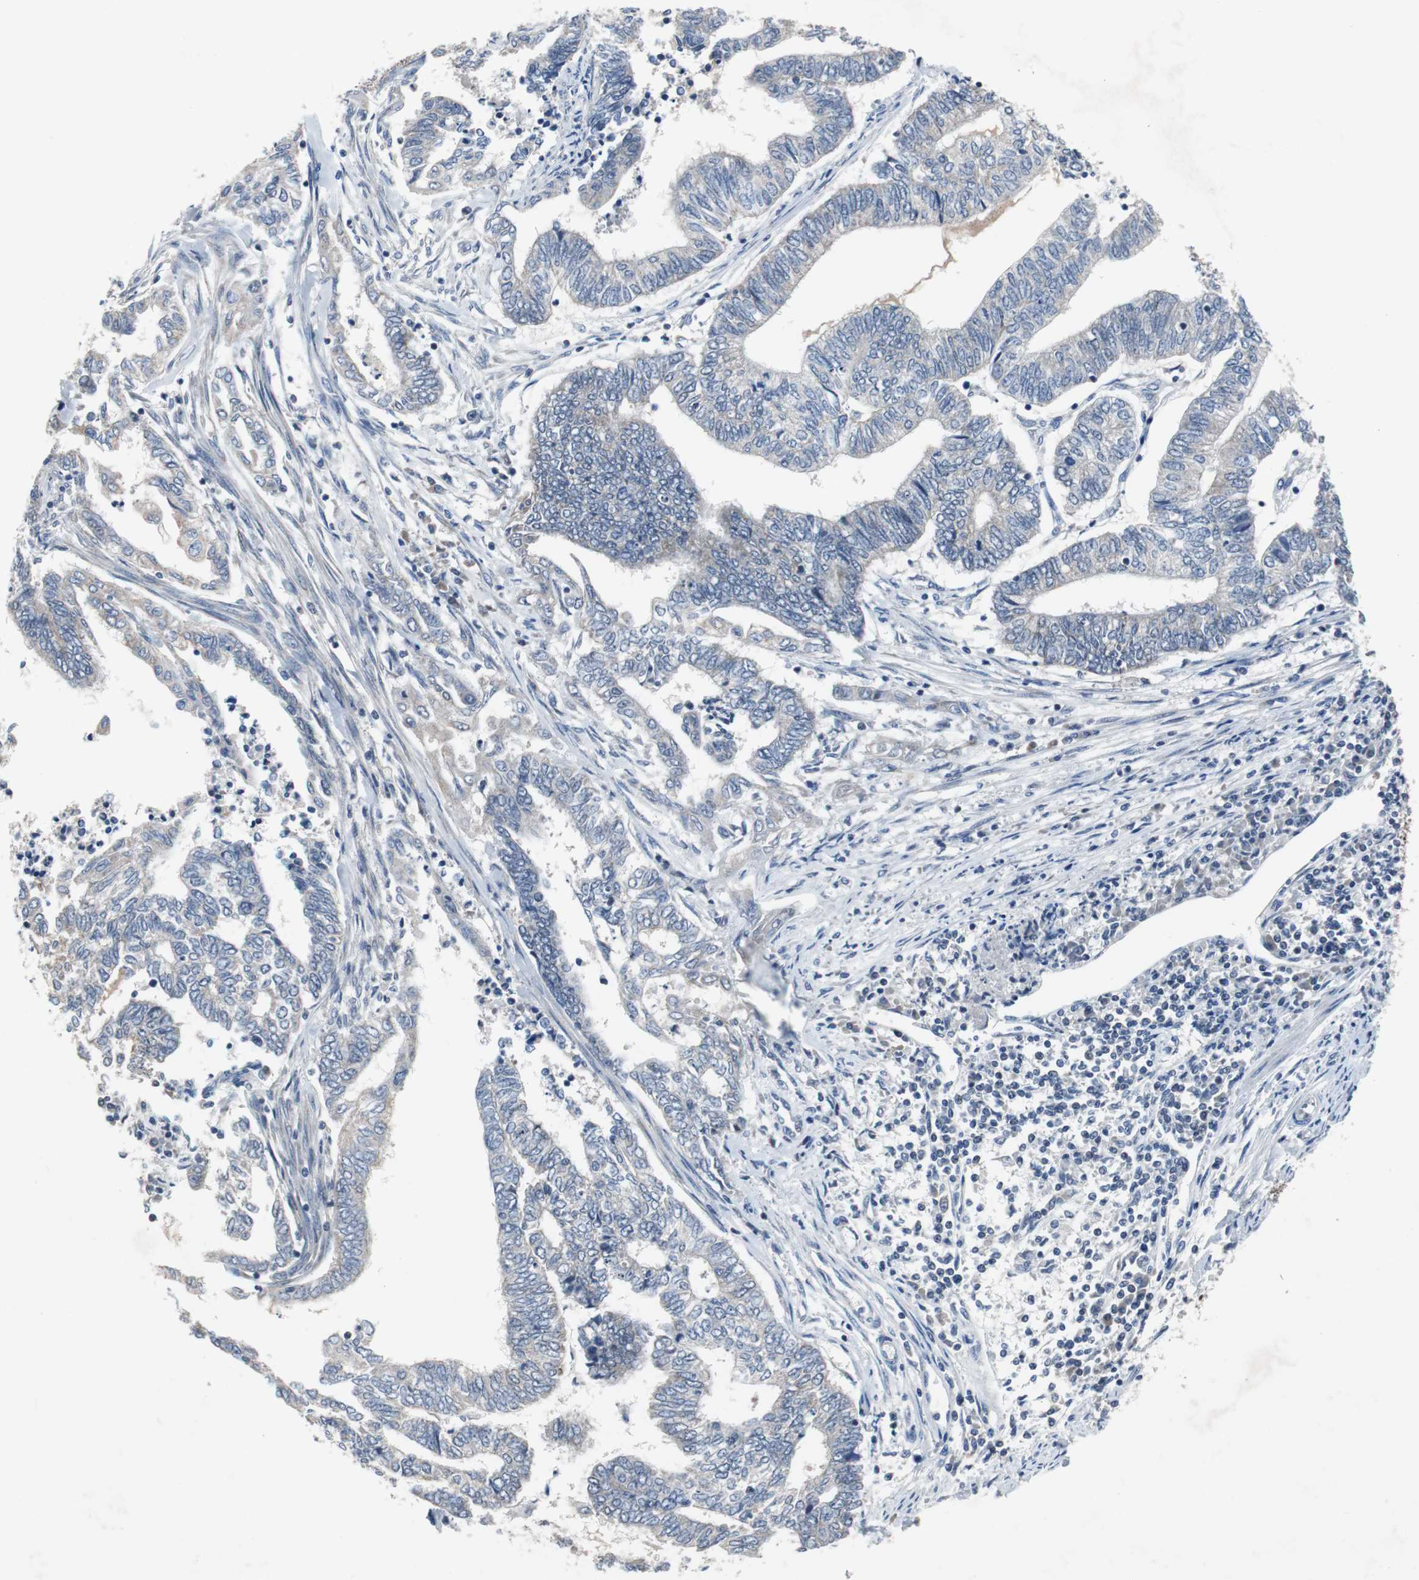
{"staining": {"intensity": "negative", "quantity": "none", "location": "none"}, "tissue": "endometrial cancer", "cell_type": "Tumor cells", "image_type": "cancer", "snomed": [{"axis": "morphology", "description": "Adenocarcinoma, NOS"}, {"axis": "topography", "description": "Uterus"}, {"axis": "topography", "description": "Endometrium"}], "caption": "IHC image of human endometrial adenocarcinoma stained for a protein (brown), which reveals no staining in tumor cells.", "gene": "TP63", "patient": {"sex": "female", "age": 70}}